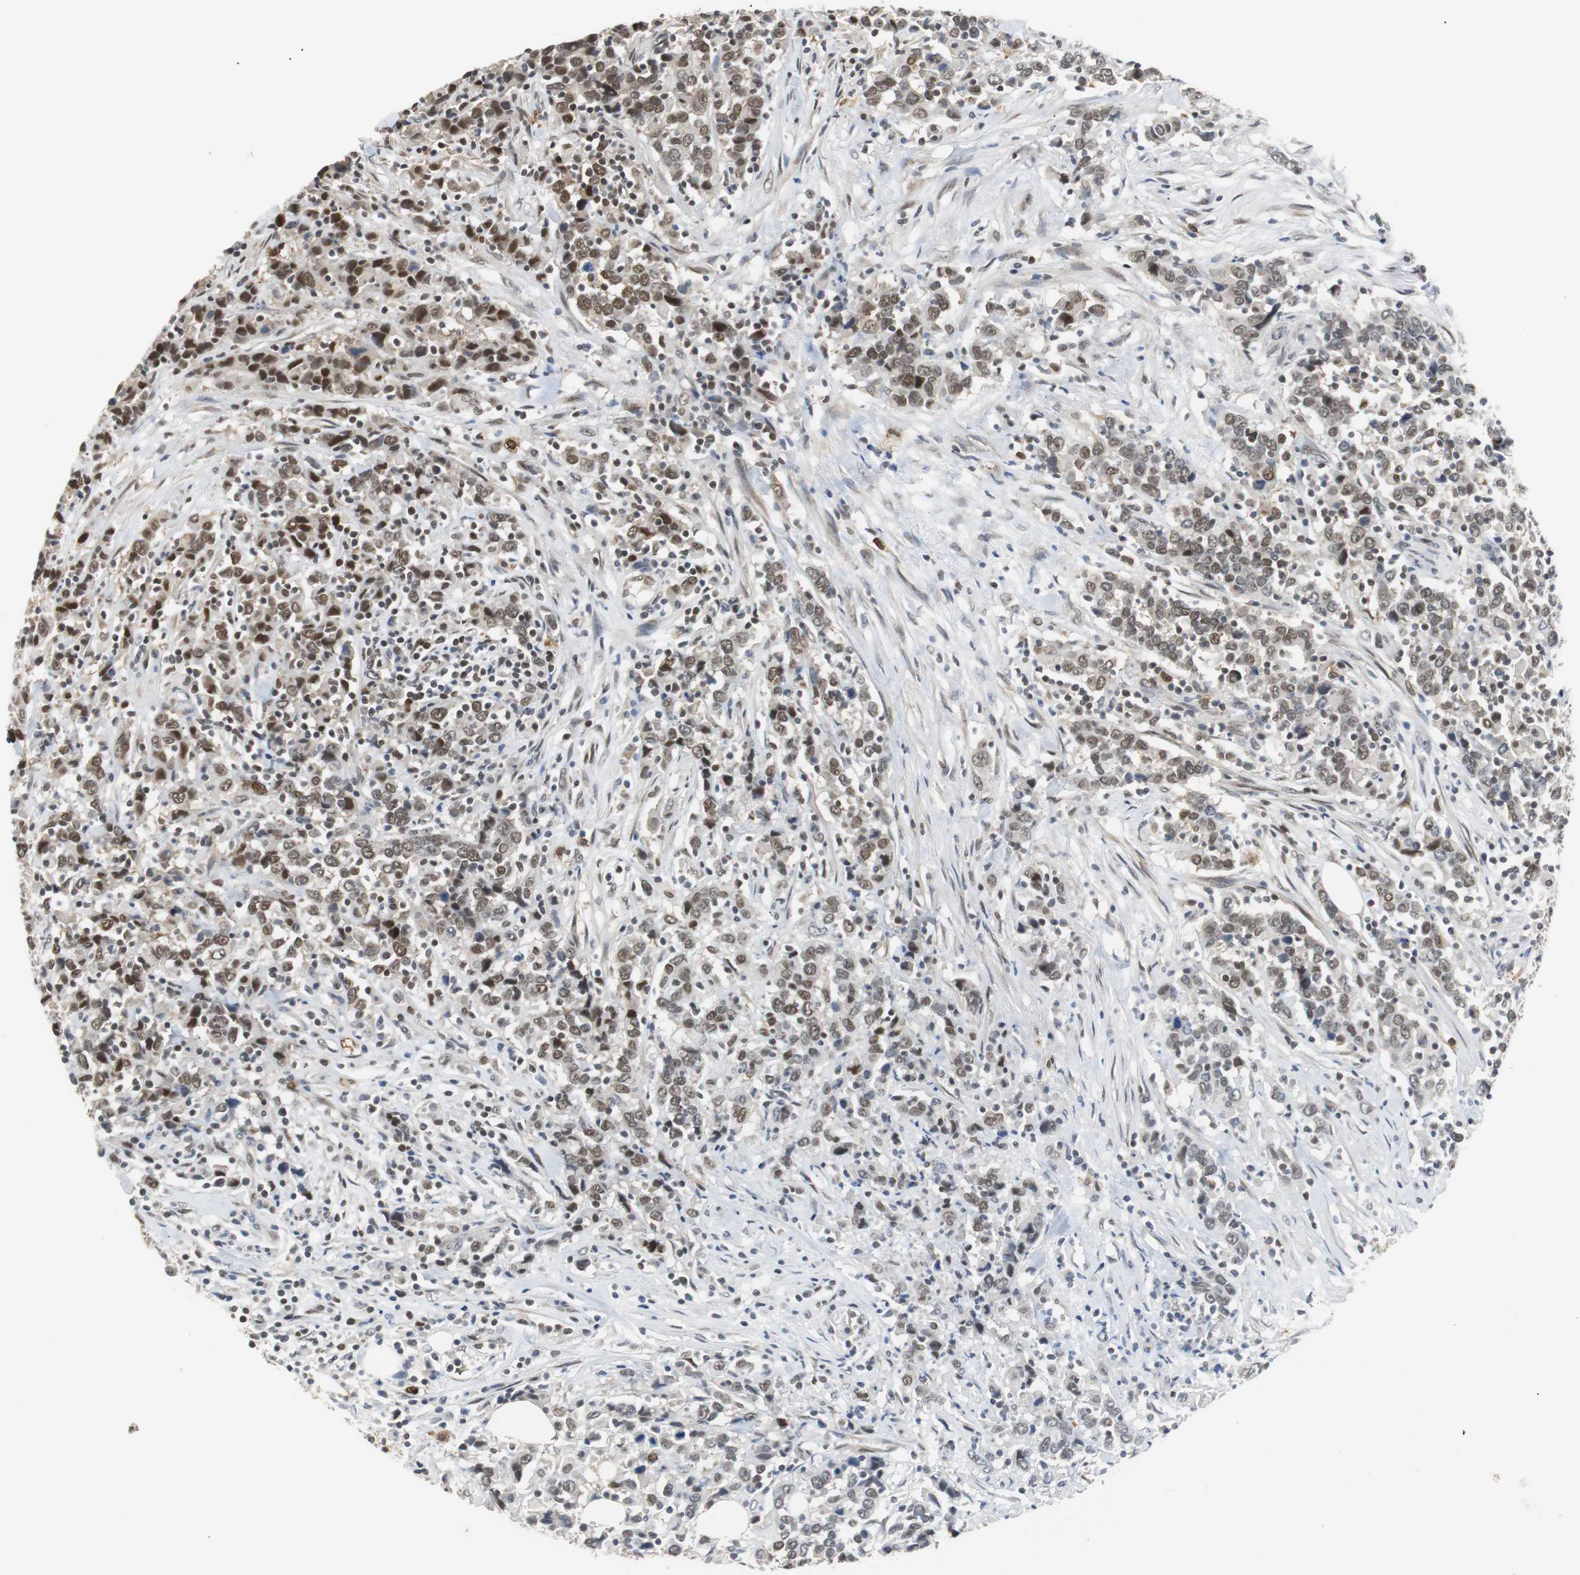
{"staining": {"intensity": "moderate", "quantity": "25%-75%", "location": "nuclear"}, "tissue": "urothelial cancer", "cell_type": "Tumor cells", "image_type": "cancer", "snomed": [{"axis": "morphology", "description": "Urothelial carcinoma, High grade"}, {"axis": "topography", "description": "Urinary bladder"}], "caption": "Brown immunohistochemical staining in high-grade urothelial carcinoma shows moderate nuclear staining in approximately 25%-75% of tumor cells. (IHC, brightfield microscopy, high magnification).", "gene": "SIRT1", "patient": {"sex": "male", "age": 61}}